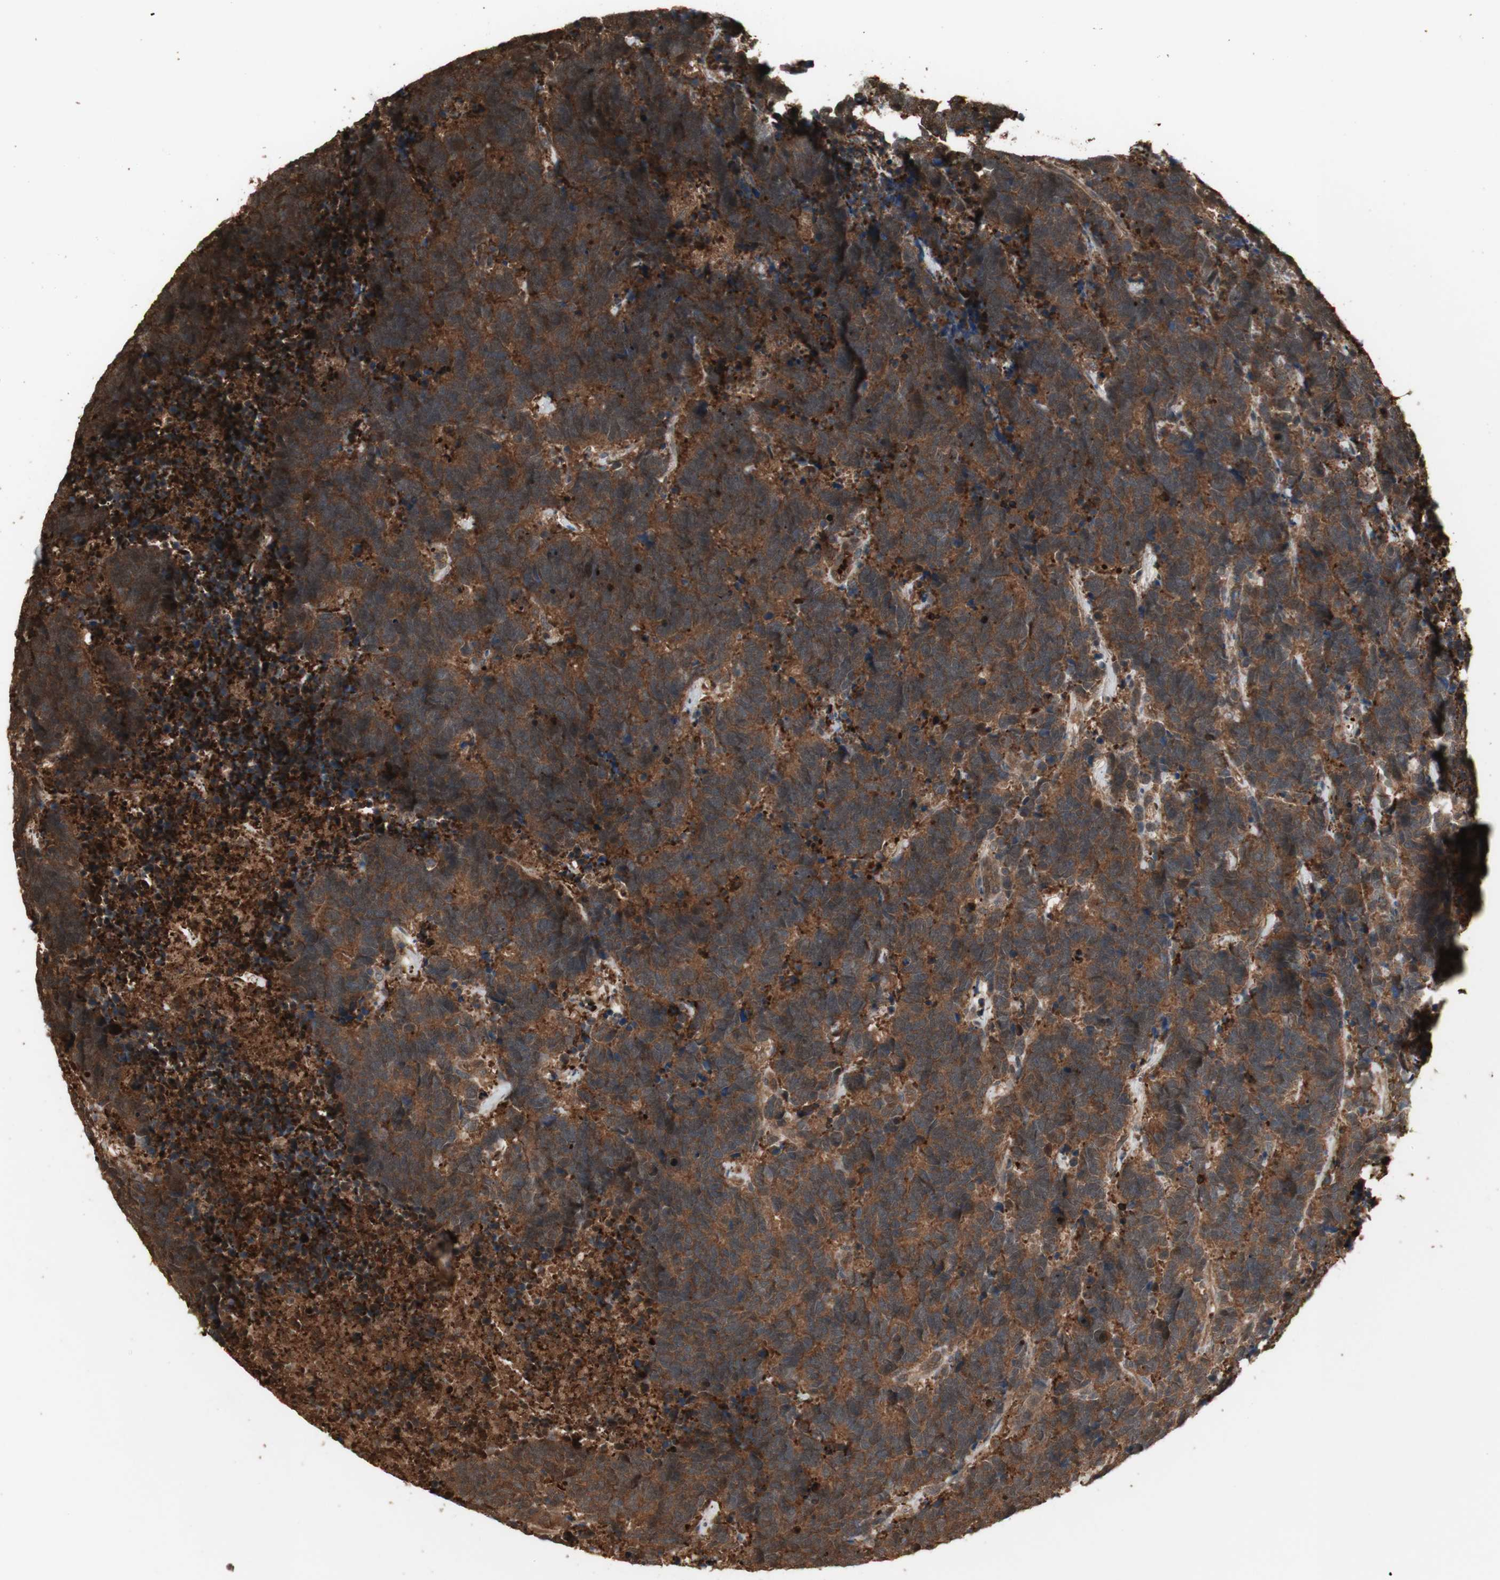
{"staining": {"intensity": "strong", "quantity": ">75%", "location": "cytoplasmic/membranous"}, "tissue": "carcinoid", "cell_type": "Tumor cells", "image_type": "cancer", "snomed": [{"axis": "morphology", "description": "Carcinoma, NOS"}, {"axis": "morphology", "description": "Carcinoid, malignant, NOS"}, {"axis": "topography", "description": "Urinary bladder"}], "caption": "Approximately >75% of tumor cells in human carcinoid reveal strong cytoplasmic/membranous protein expression as visualized by brown immunohistochemical staining.", "gene": "YWHAB", "patient": {"sex": "male", "age": 57}}